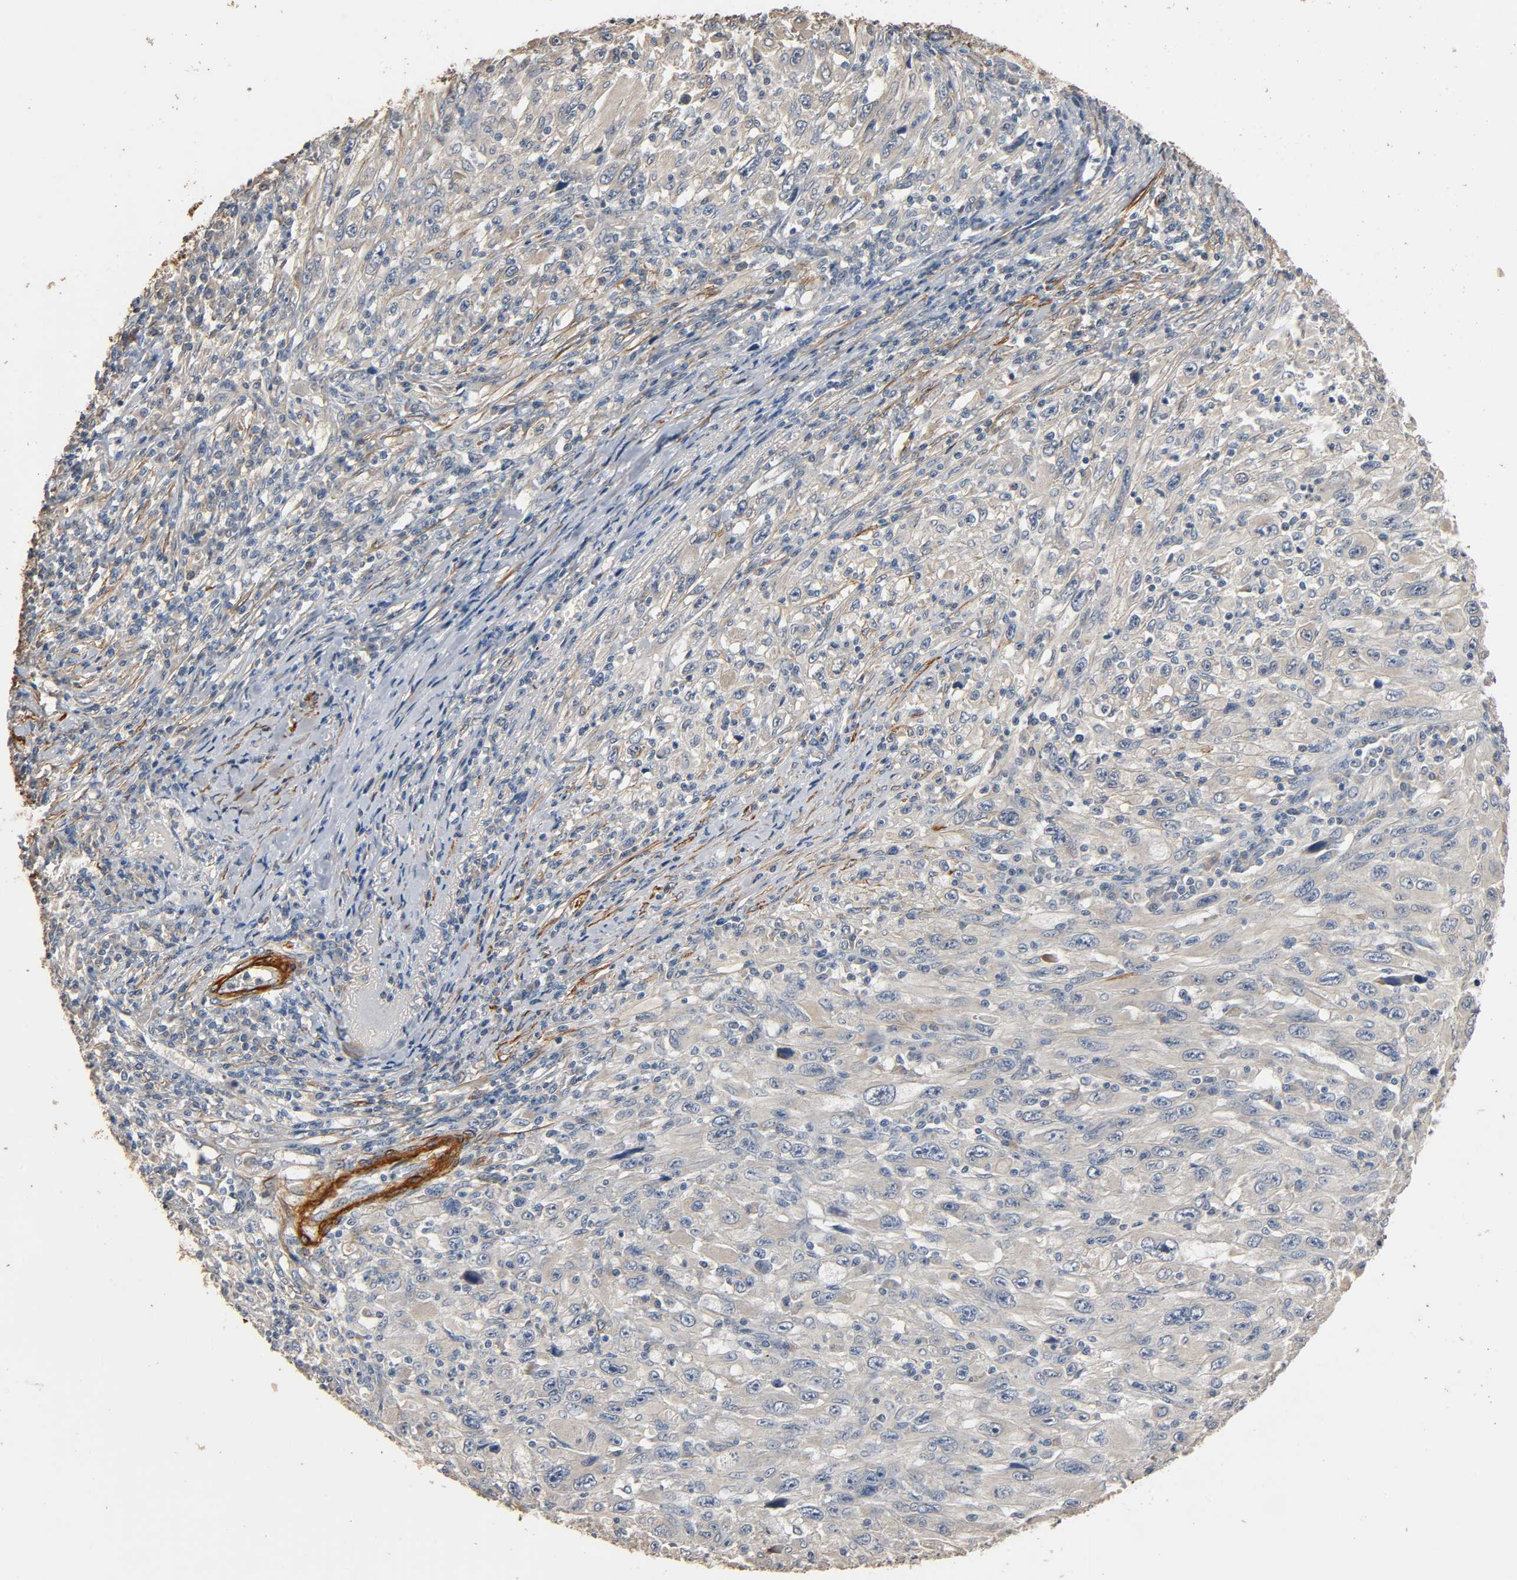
{"staining": {"intensity": "weak", "quantity": ">75%", "location": "cytoplasmic/membranous"}, "tissue": "melanoma", "cell_type": "Tumor cells", "image_type": "cancer", "snomed": [{"axis": "morphology", "description": "Malignant melanoma, Metastatic site"}, {"axis": "topography", "description": "Skin"}], "caption": "The micrograph exhibits staining of melanoma, revealing weak cytoplasmic/membranous protein expression (brown color) within tumor cells.", "gene": "GSTA3", "patient": {"sex": "female", "age": 56}}